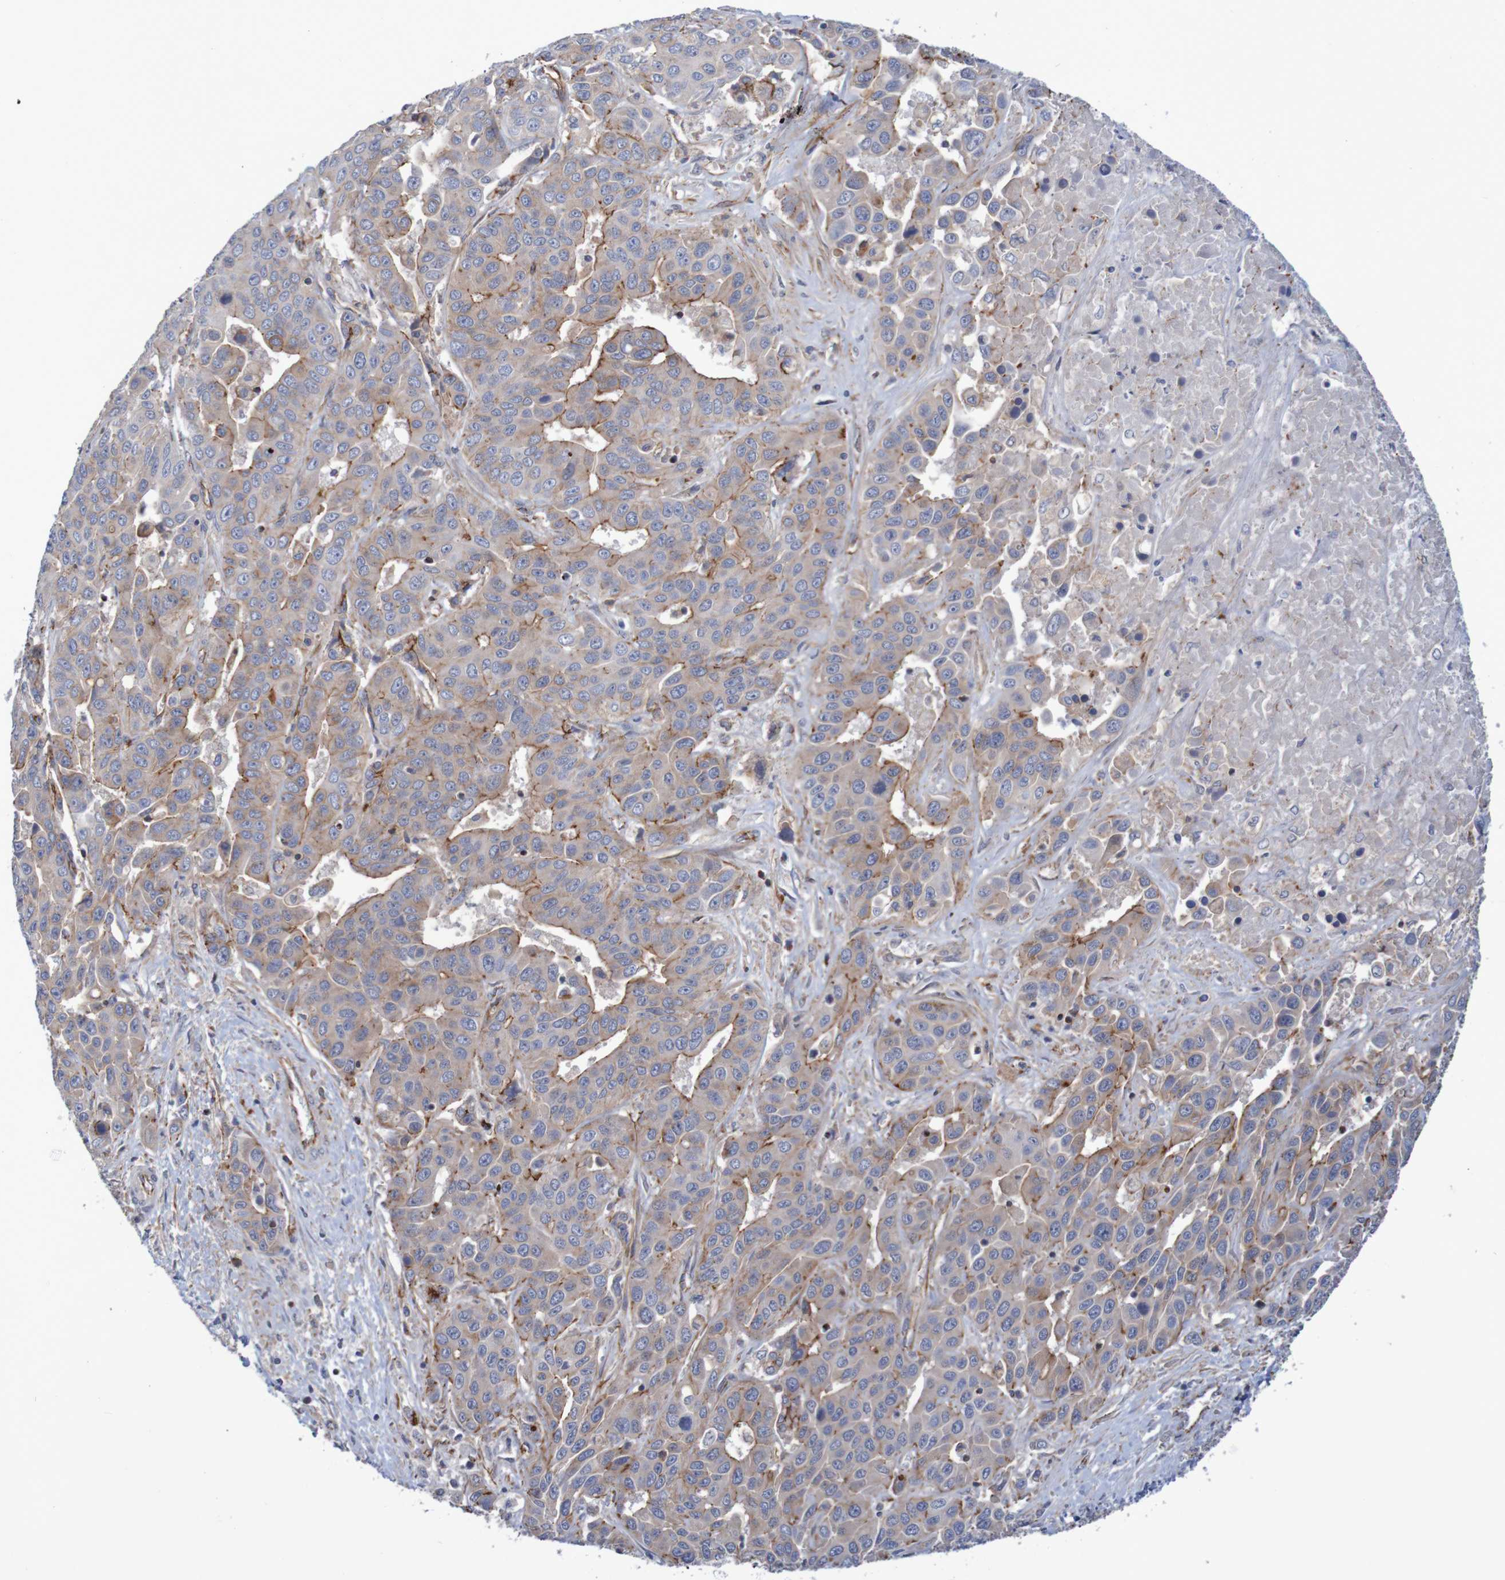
{"staining": {"intensity": "moderate", "quantity": "25%-75%", "location": "cytoplasmic/membranous"}, "tissue": "liver cancer", "cell_type": "Tumor cells", "image_type": "cancer", "snomed": [{"axis": "morphology", "description": "Cholangiocarcinoma"}, {"axis": "topography", "description": "Liver"}], "caption": "Protein staining of liver cancer tissue displays moderate cytoplasmic/membranous staining in about 25%-75% of tumor cells. (IHC, brightfield microscopy, high magnification).", "gene": "NECTIN2", "patient": {"sex": "female", "age": 52}}